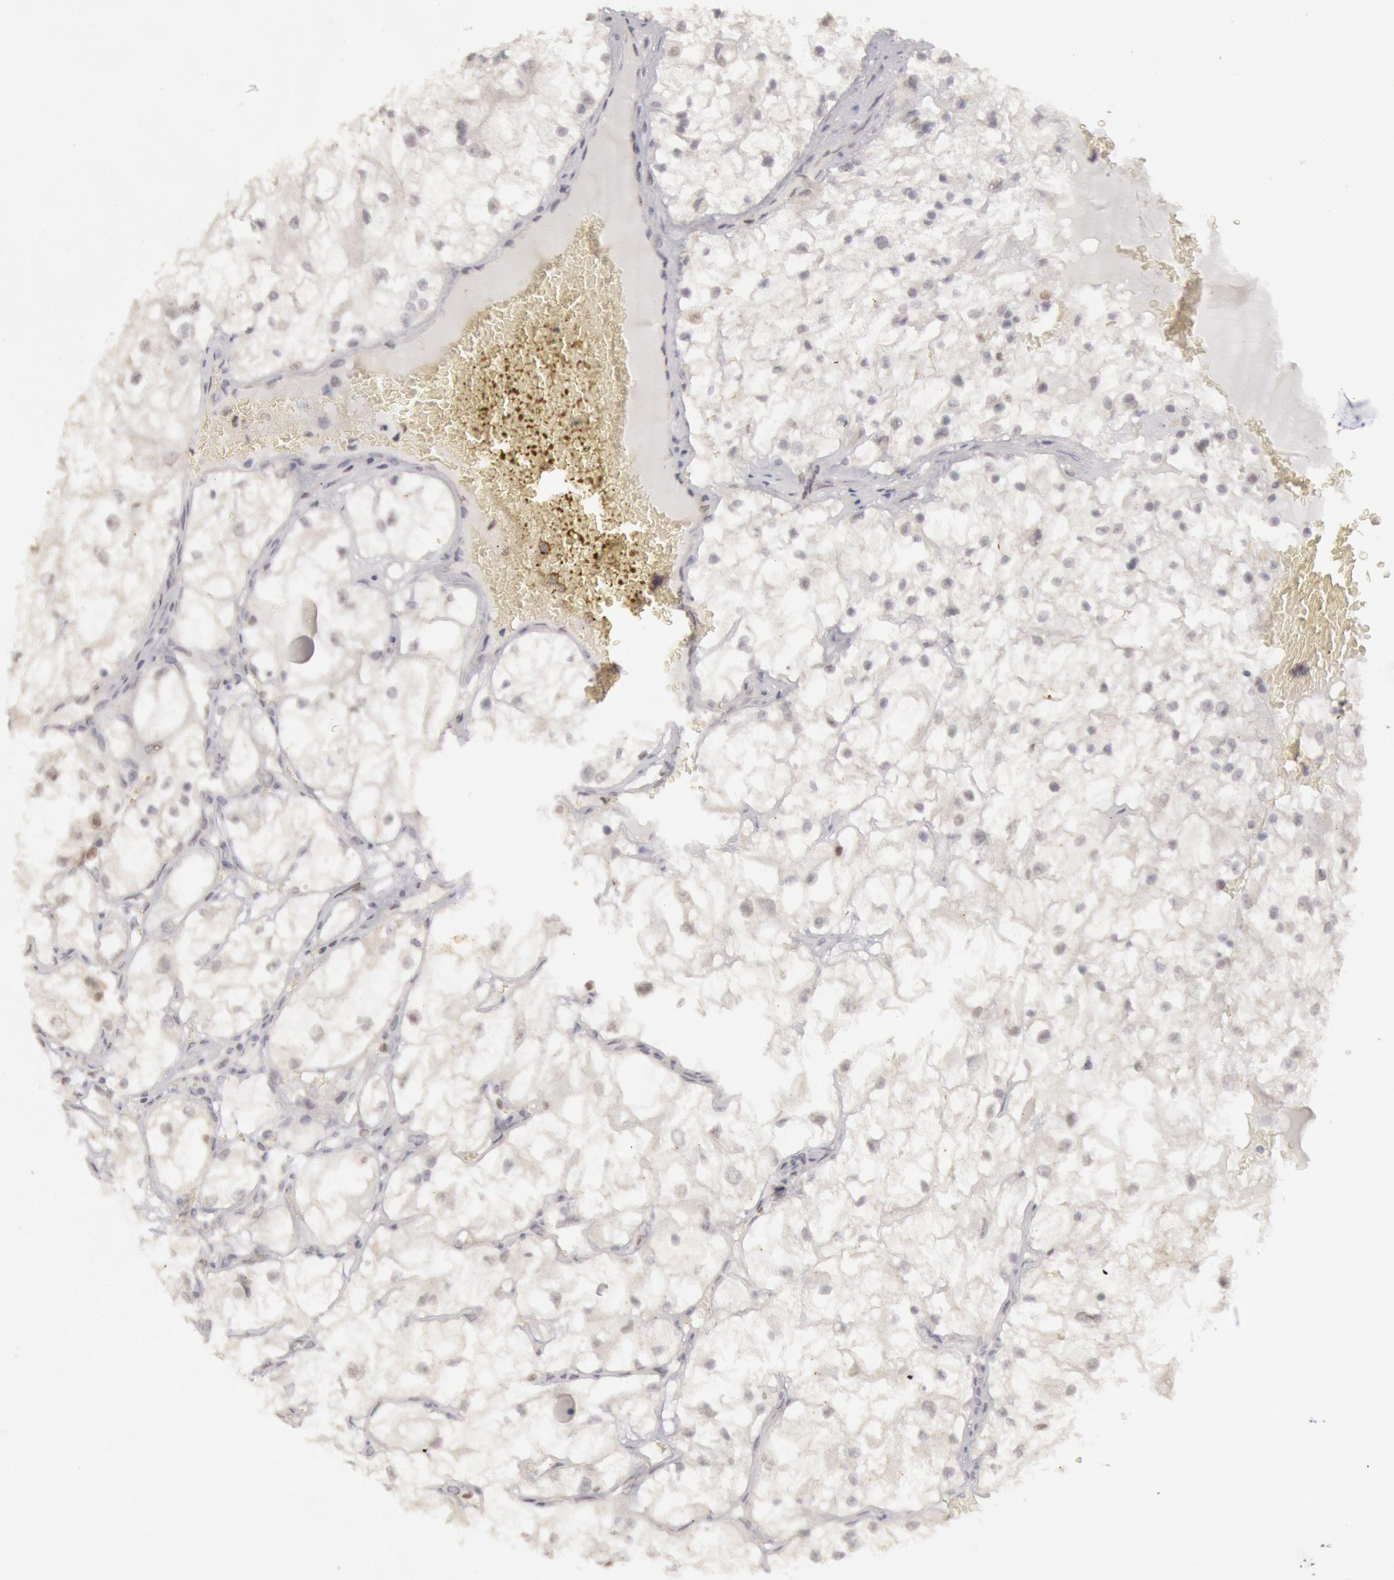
{"staining": {"intensity": "negative", "quantity": "none", "location": "none"}, "tissue": "renal cancer", "cell_type": "Tumor cells", "image_type": "cancer", "snomed": [{"axis": "morphology", "description": "Adenocarcinoma, NOS"}, {"axis": "topography", "description": "Kidney"}], "caption": "A histopathology image of renal cancer (adenocarcinoma) stained for a protein exhibits no brown staining in tumor cells. (DAB (3,3'-diaminobenzidine) immunohistochemistry (IHC), high magnification).", "gene": "RIMBP3C", "patient": {"sex": "male", "age": 61}}